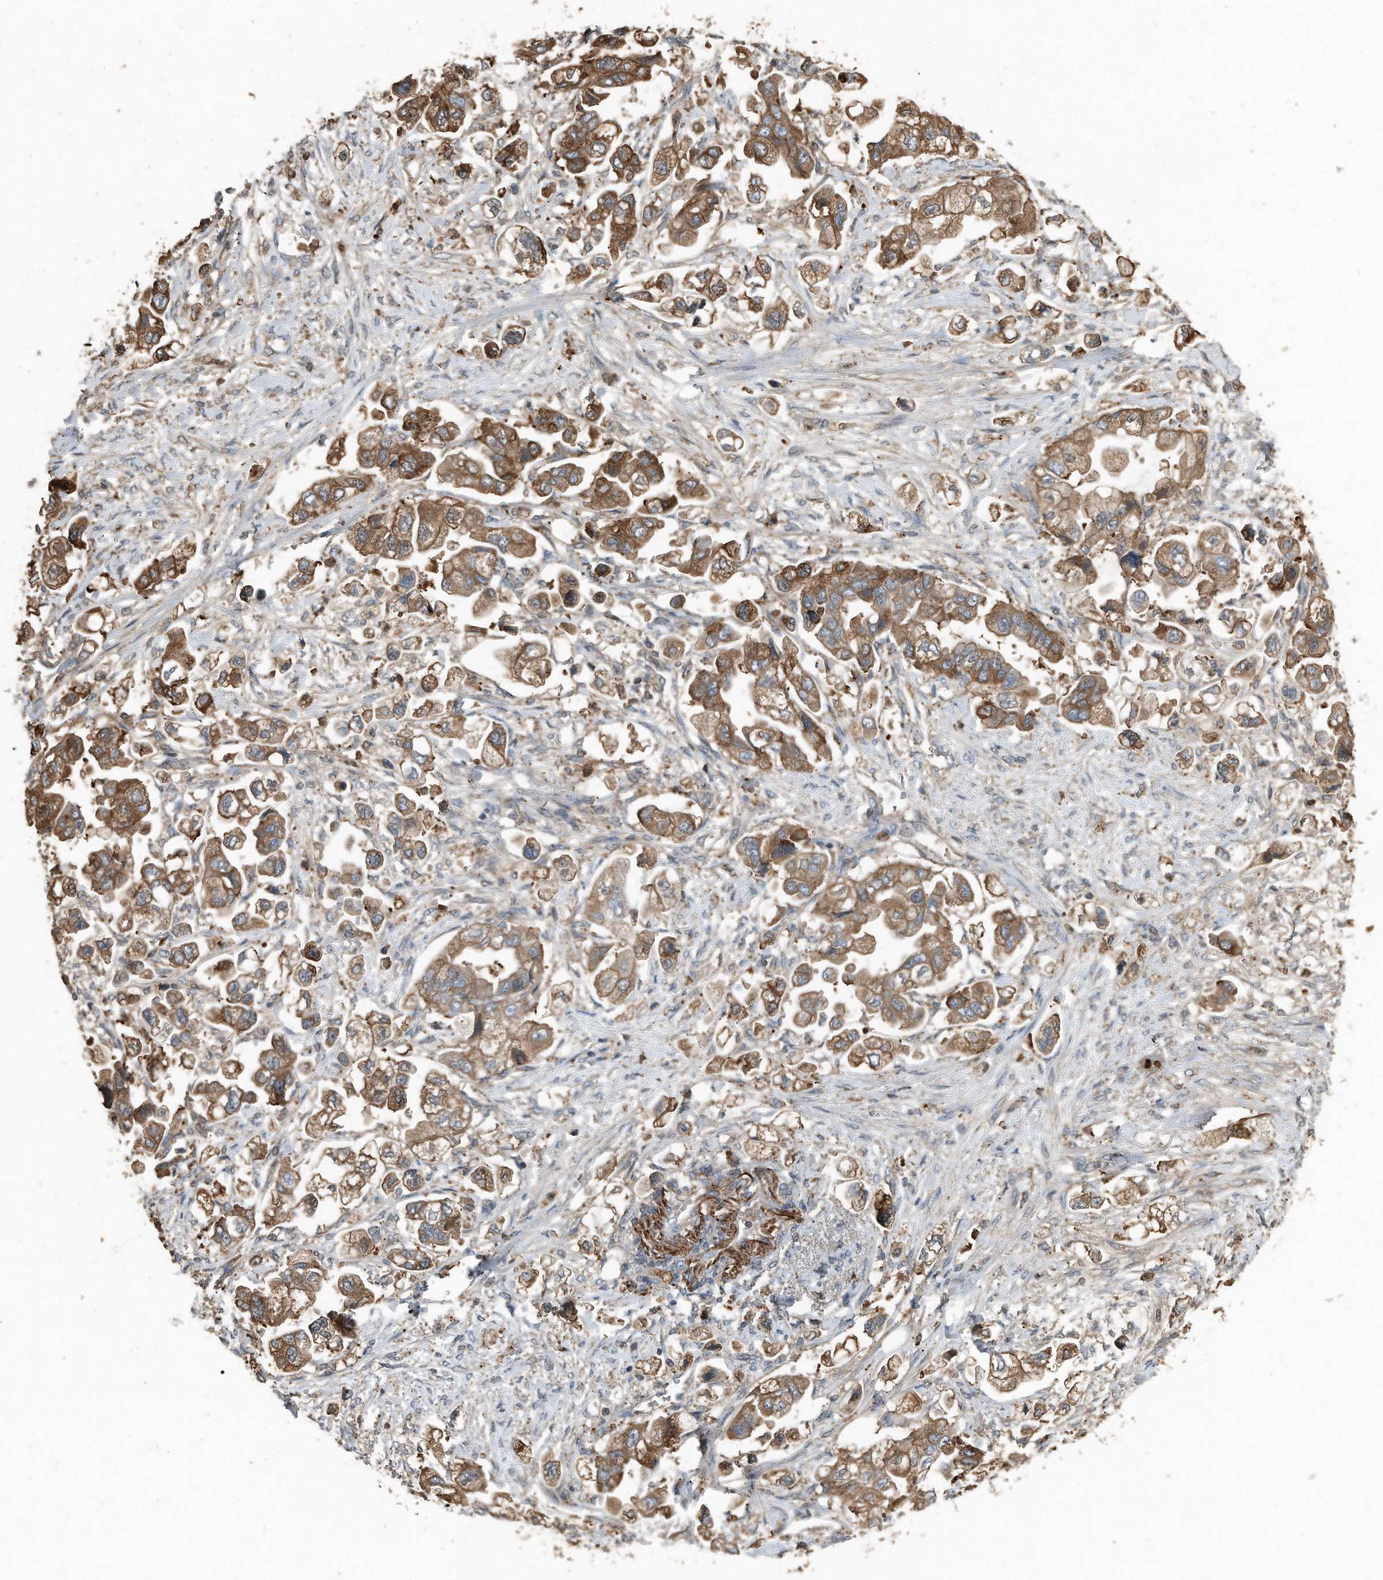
{"staining": {"intensity": "moderate", "quantity": ">75%", "location": "cytoplasmic/membranous"}, "tissue": "stomach cancer", "cell_type": "Tumor cells", "image_type": "cancer", "snomed": [{"axis": "morphology", "description": "Adenocarcinoma, NOS"}, {"axis": "topography", "description": "Stomach"}], "caption": "A histopathology image of stomach adenocarcinoma stained for a protein demonstrates moderate cytoplasmic/membranous brown staining in tumor cells. The protein of interest is shown in brown color, while the nuclei are stained blue.", "gene": "C9", "patient": {"sex": "male", "age": 62}}